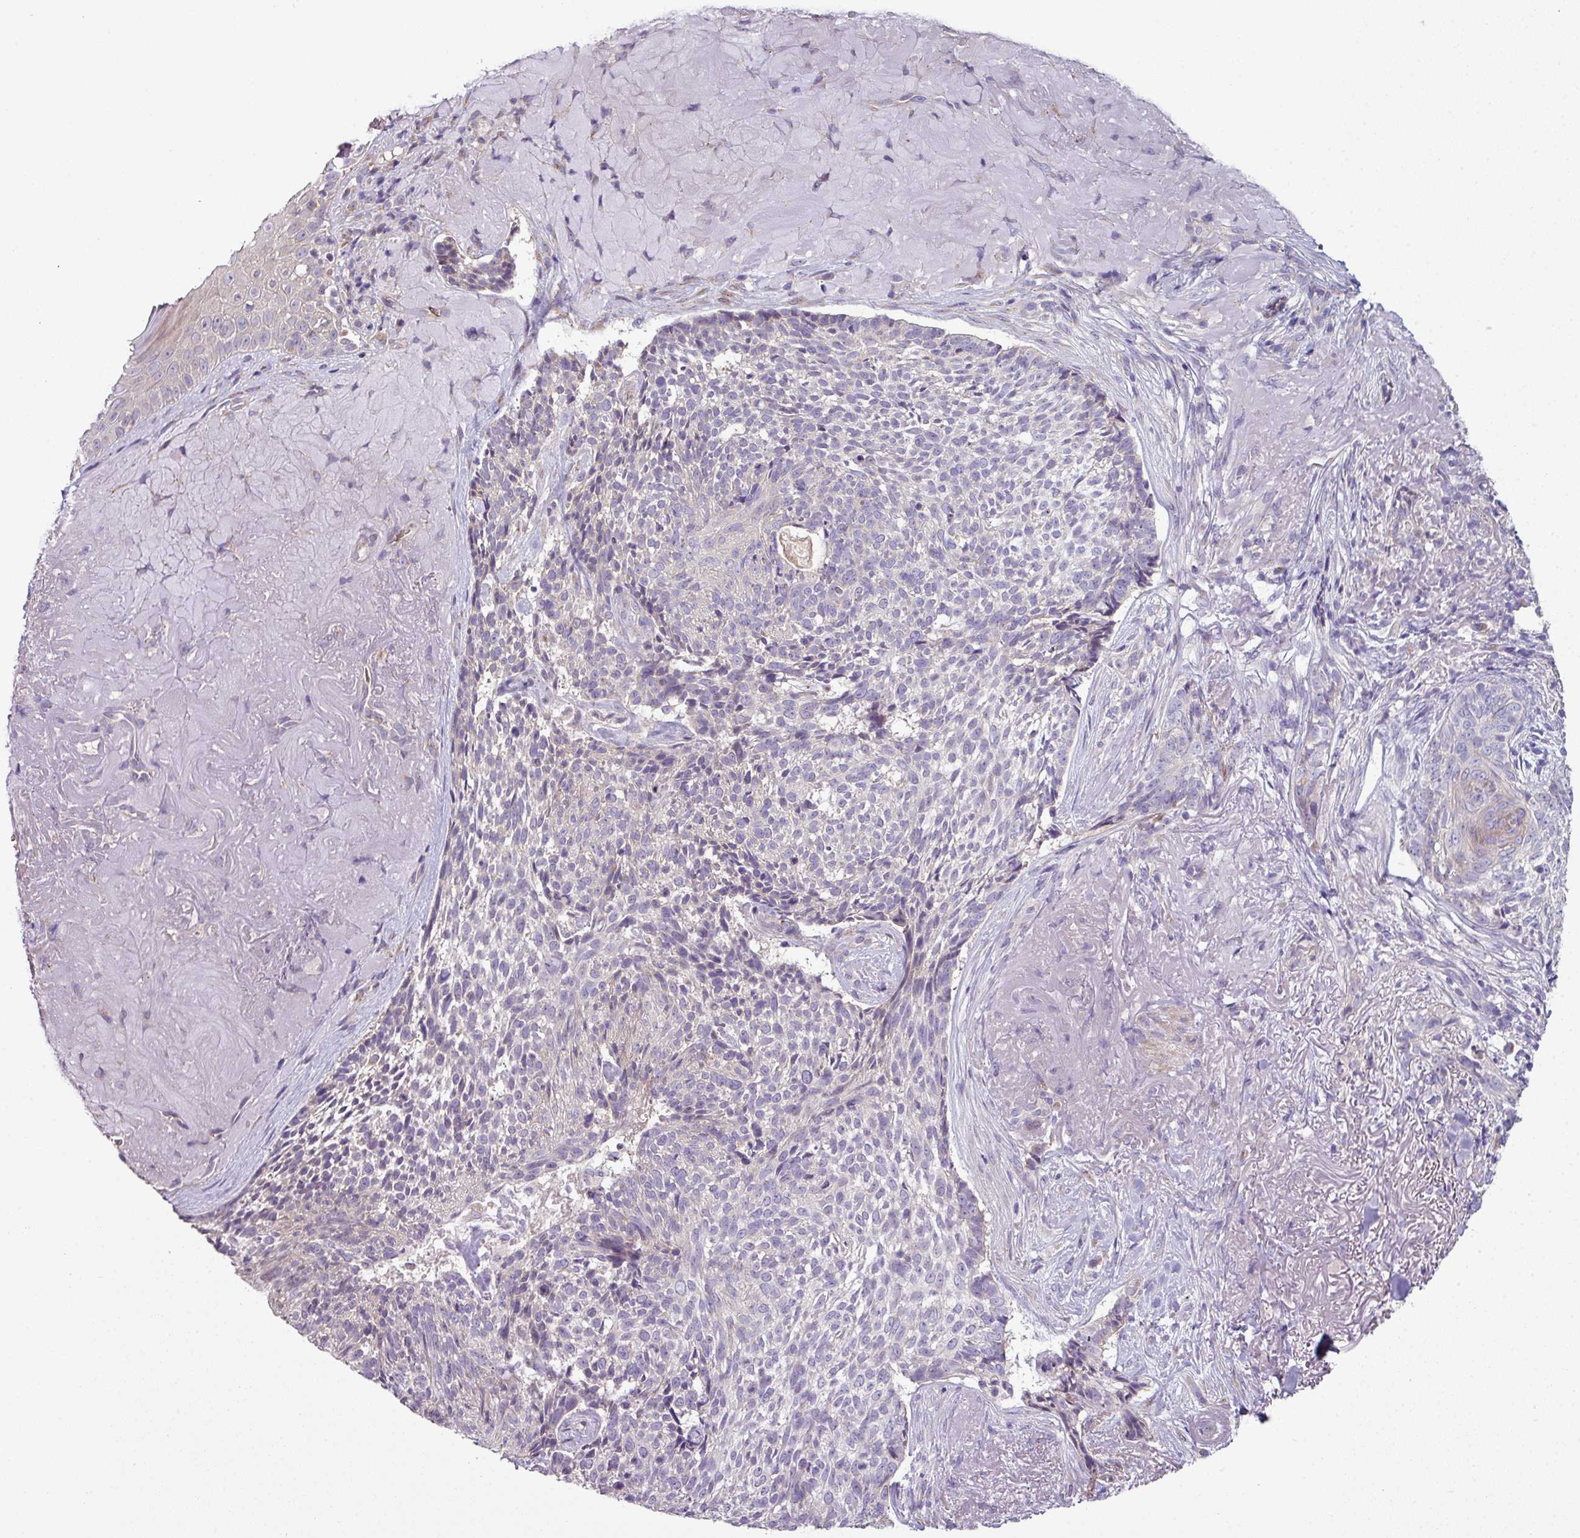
{"staining": {"intensity": "negative", "quantity": "none", "location": "none"}, "tissue": "skin cancer", "cell_type": "Tumor cells", "image_type": "cancer", "snomed": [{"axis": "morphology", "description": "Basal cell carcinoma"}, {"axis": "topography", "description": "Skin"}, {"axis": "topography", "description": "Skin of face"}], "caption": "DAB immunohistochemical staining of skin cancer shows no significant expression in tumor cells. The staining was performed using DAB (3,3'-diaminobenzidine) to visualize the protein expression in brown, while the nuclei were stained in blue with hematoxylin (Magnification: 20x).", "gene": "LRRC9", "patient": {"sex": "female", "age": 95}}